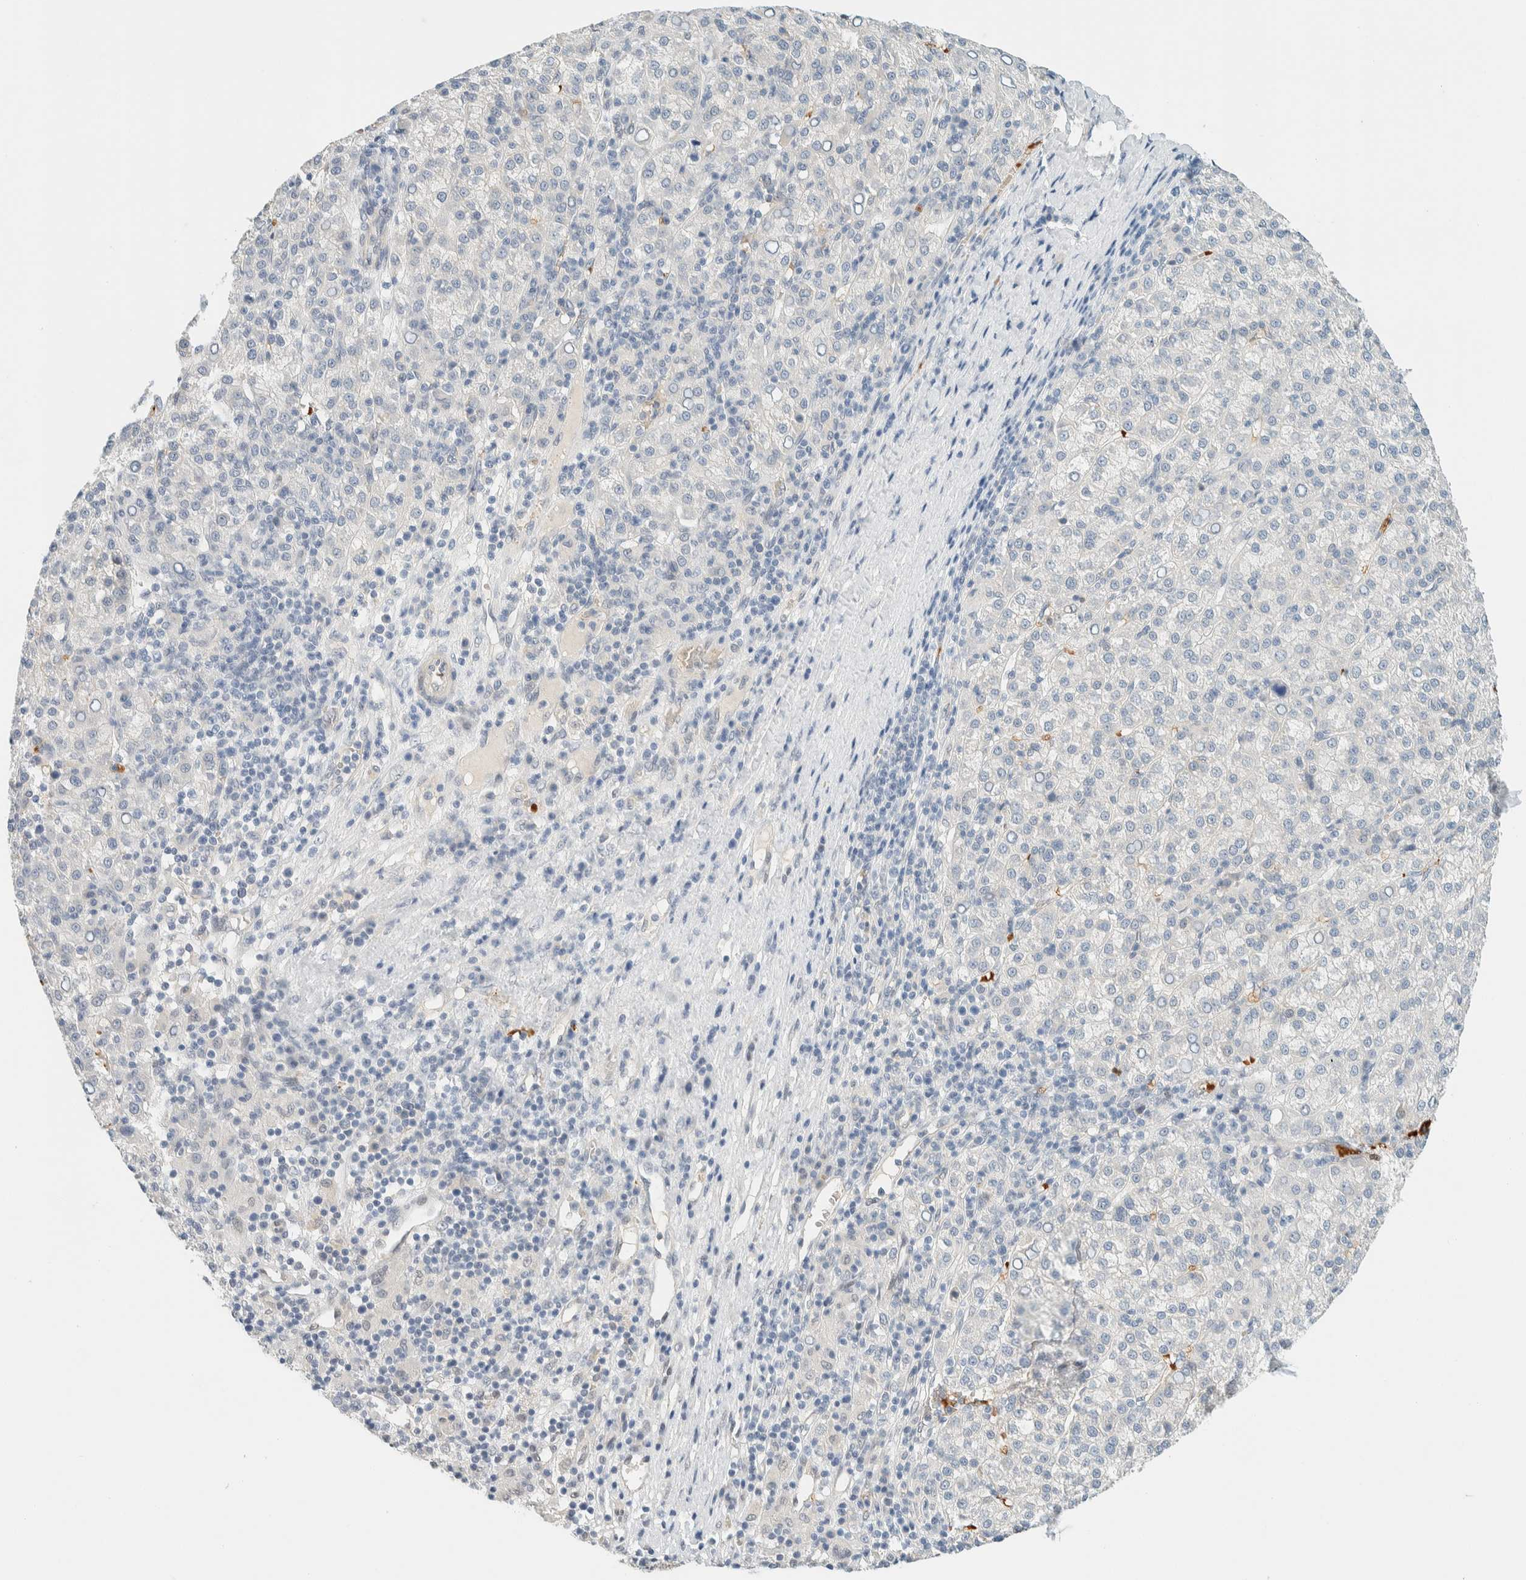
{"staining": {"intensity": "negative", "quantity": "none", "location": "none"}, "tissue": "liver cancer", "cell_type": "Tumor cells", "image_type": "cancer", "snomed": [{"axis": "morphology", "description": "Carcinoma, Hepatocellular, NOS"}, {"axis": "topography", "description": "Liver"}], "caption": "Tumor cells are negative for brown protein staining in liver hepatocellular carcinoma.", "gene": "TSTD2", "patient": {"sex": "female", "age": 58}}